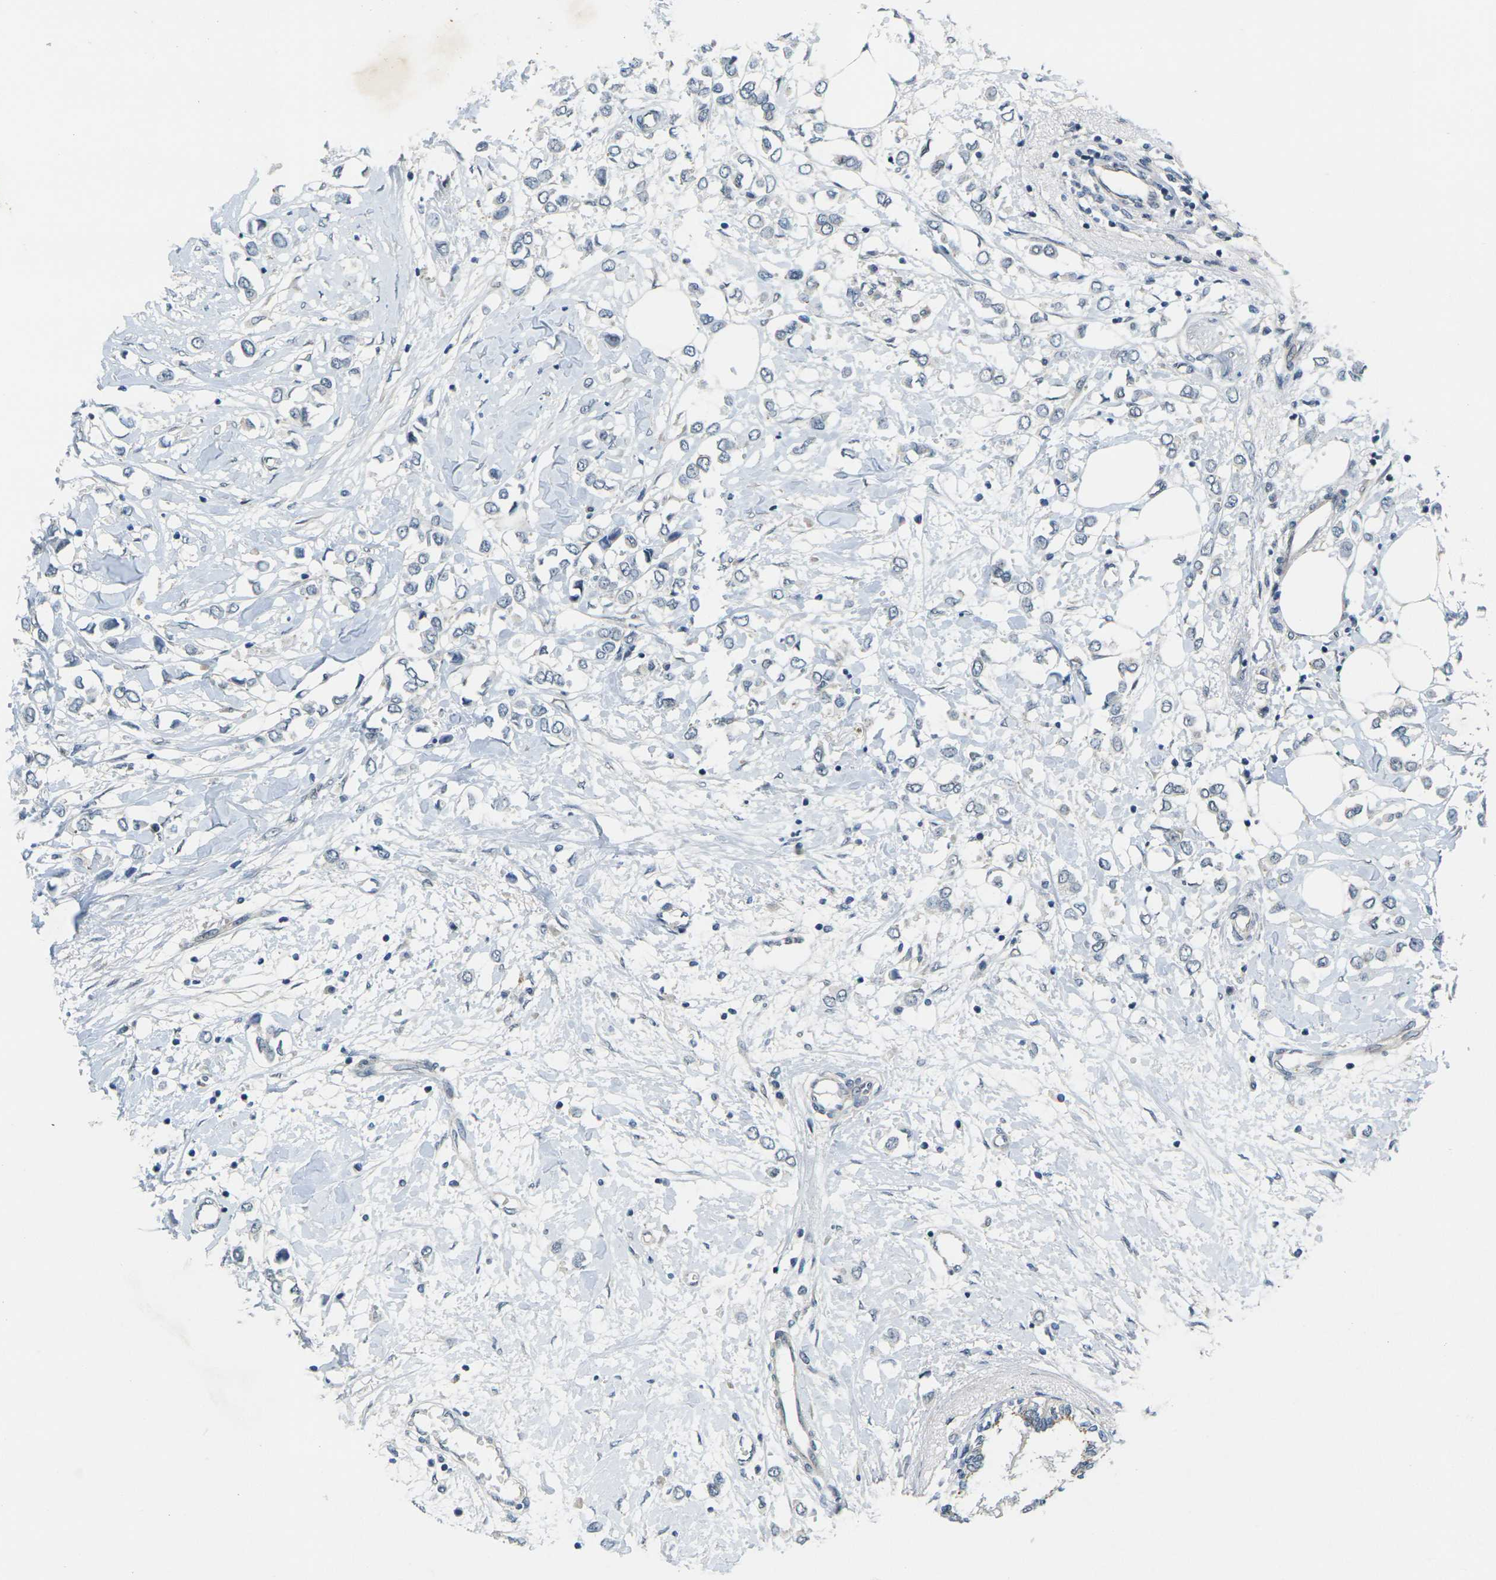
{"staining": {"intensity": "negative", "quantity": "none", "location": "none"}, "tissue": "breast cancer", "cell_type": "Tumor cells", "image_type": "cancer", "snomed": [{"axis": "morphology", "description": "Lobular carcinoma"}, {"axis": "topography", "description": "Breast"}], "caption": "Immunohistochemical staining of lobular carcinoma (breast) exhibits no significant staining in tumor cells.", "gene": "KCTD10", "patient": {"sex": "female", "age": 51}}